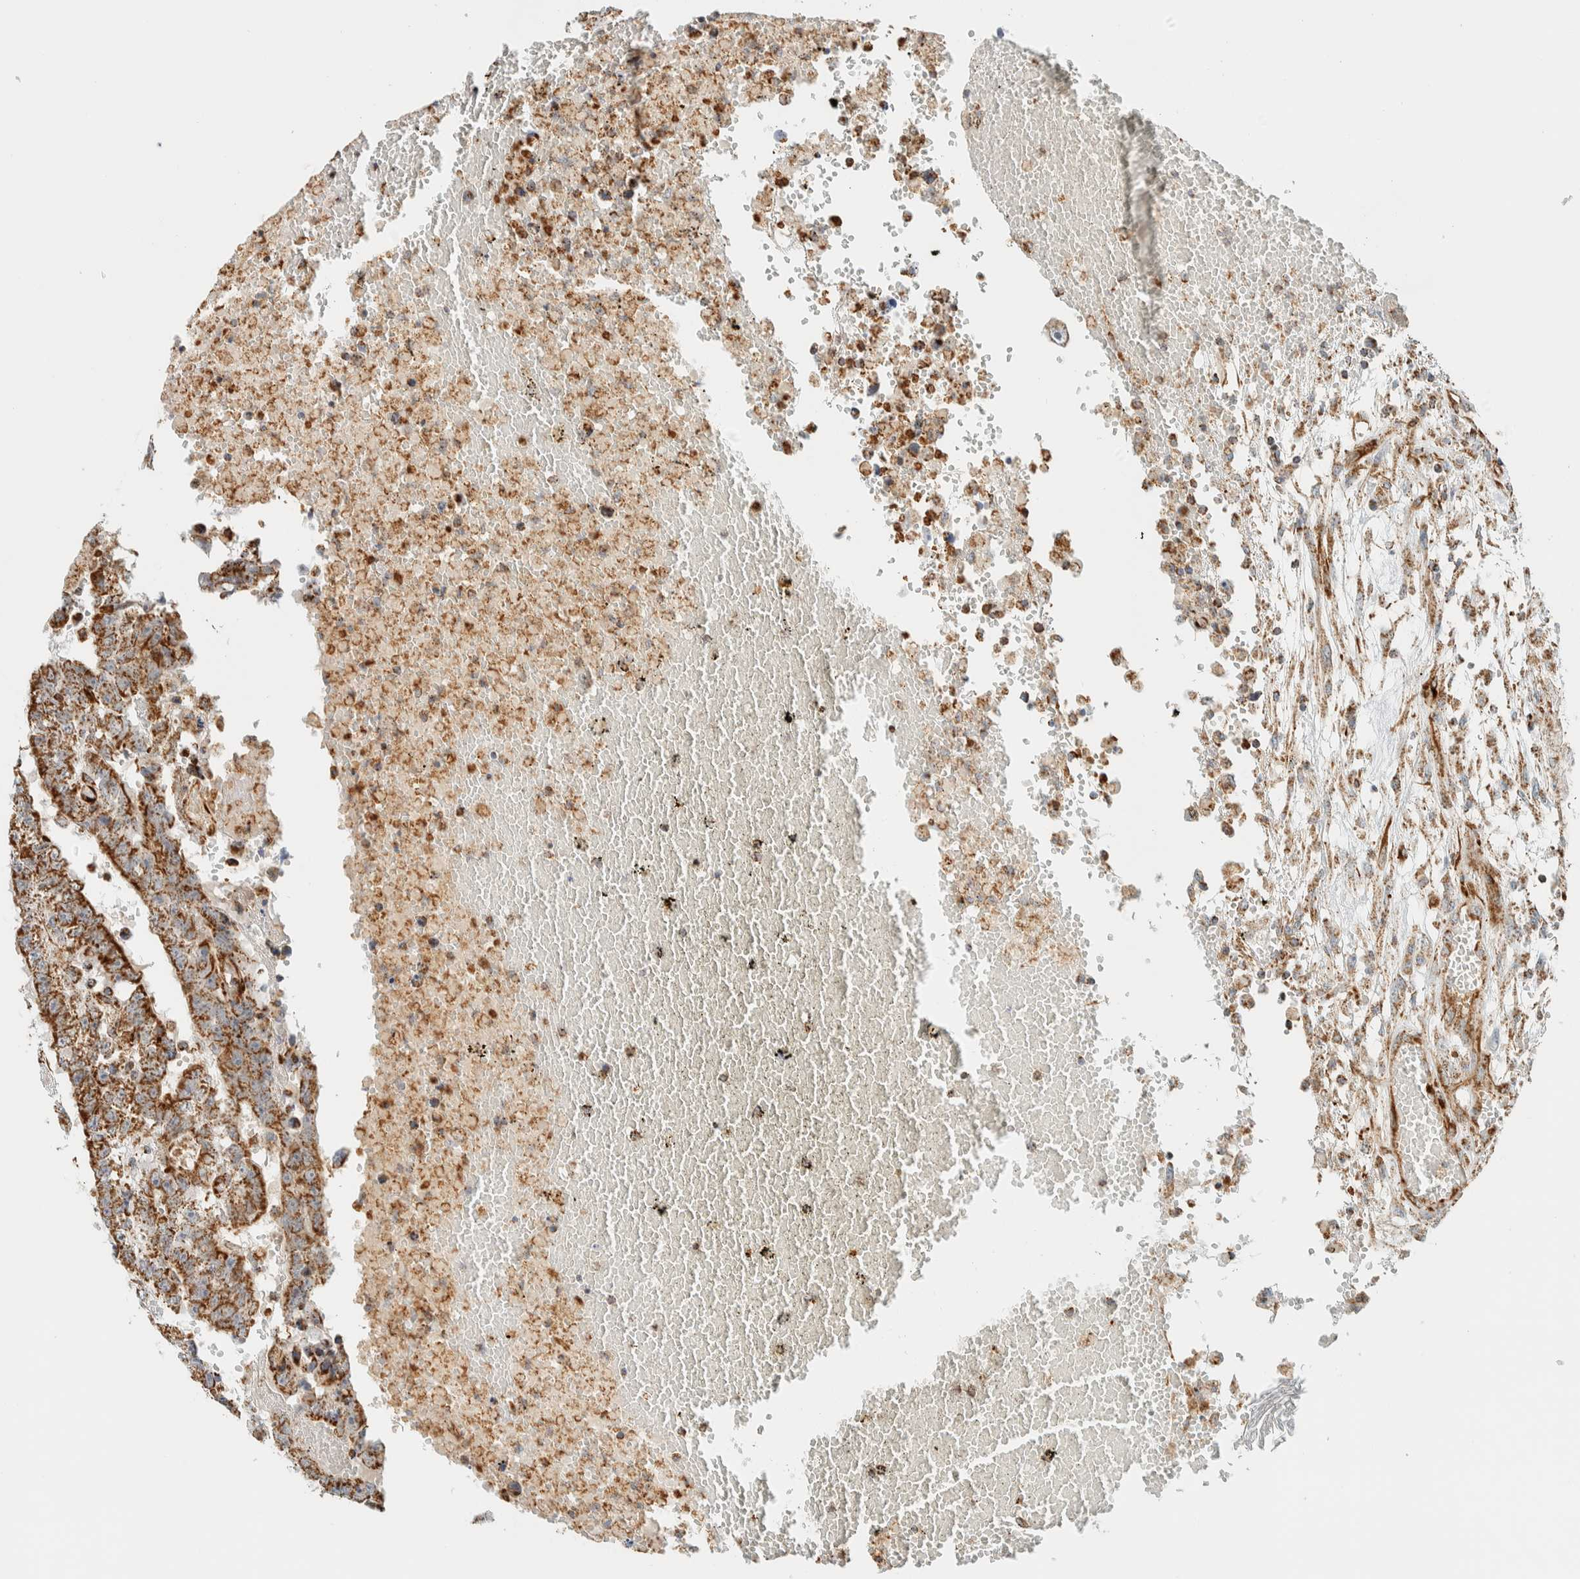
{"staining": {"intensity": "moderate", "quantity": "25%-75%", "location": "cytoplasmic/membranous"}, "tissue": "testis cancer", "cell_type": "Tumor cells", "image_type": "cancer", "snomed": [{"axis": "morphology", "description": "Carcinoma, Embryonal, NOS"}, {"axis": "topography", "description": "Testis"}], "caption": "This photomicrograph demonstrates testis embryonal carcinoma stained with IHC to label a protein in brown. The cytoplasmic/membranous of tumor cells show moderate positivity for the protein. Nuclei are counter-stained blue.", "gene": "KIFAP3", "patient": {"sex": "male", "age": 25}}